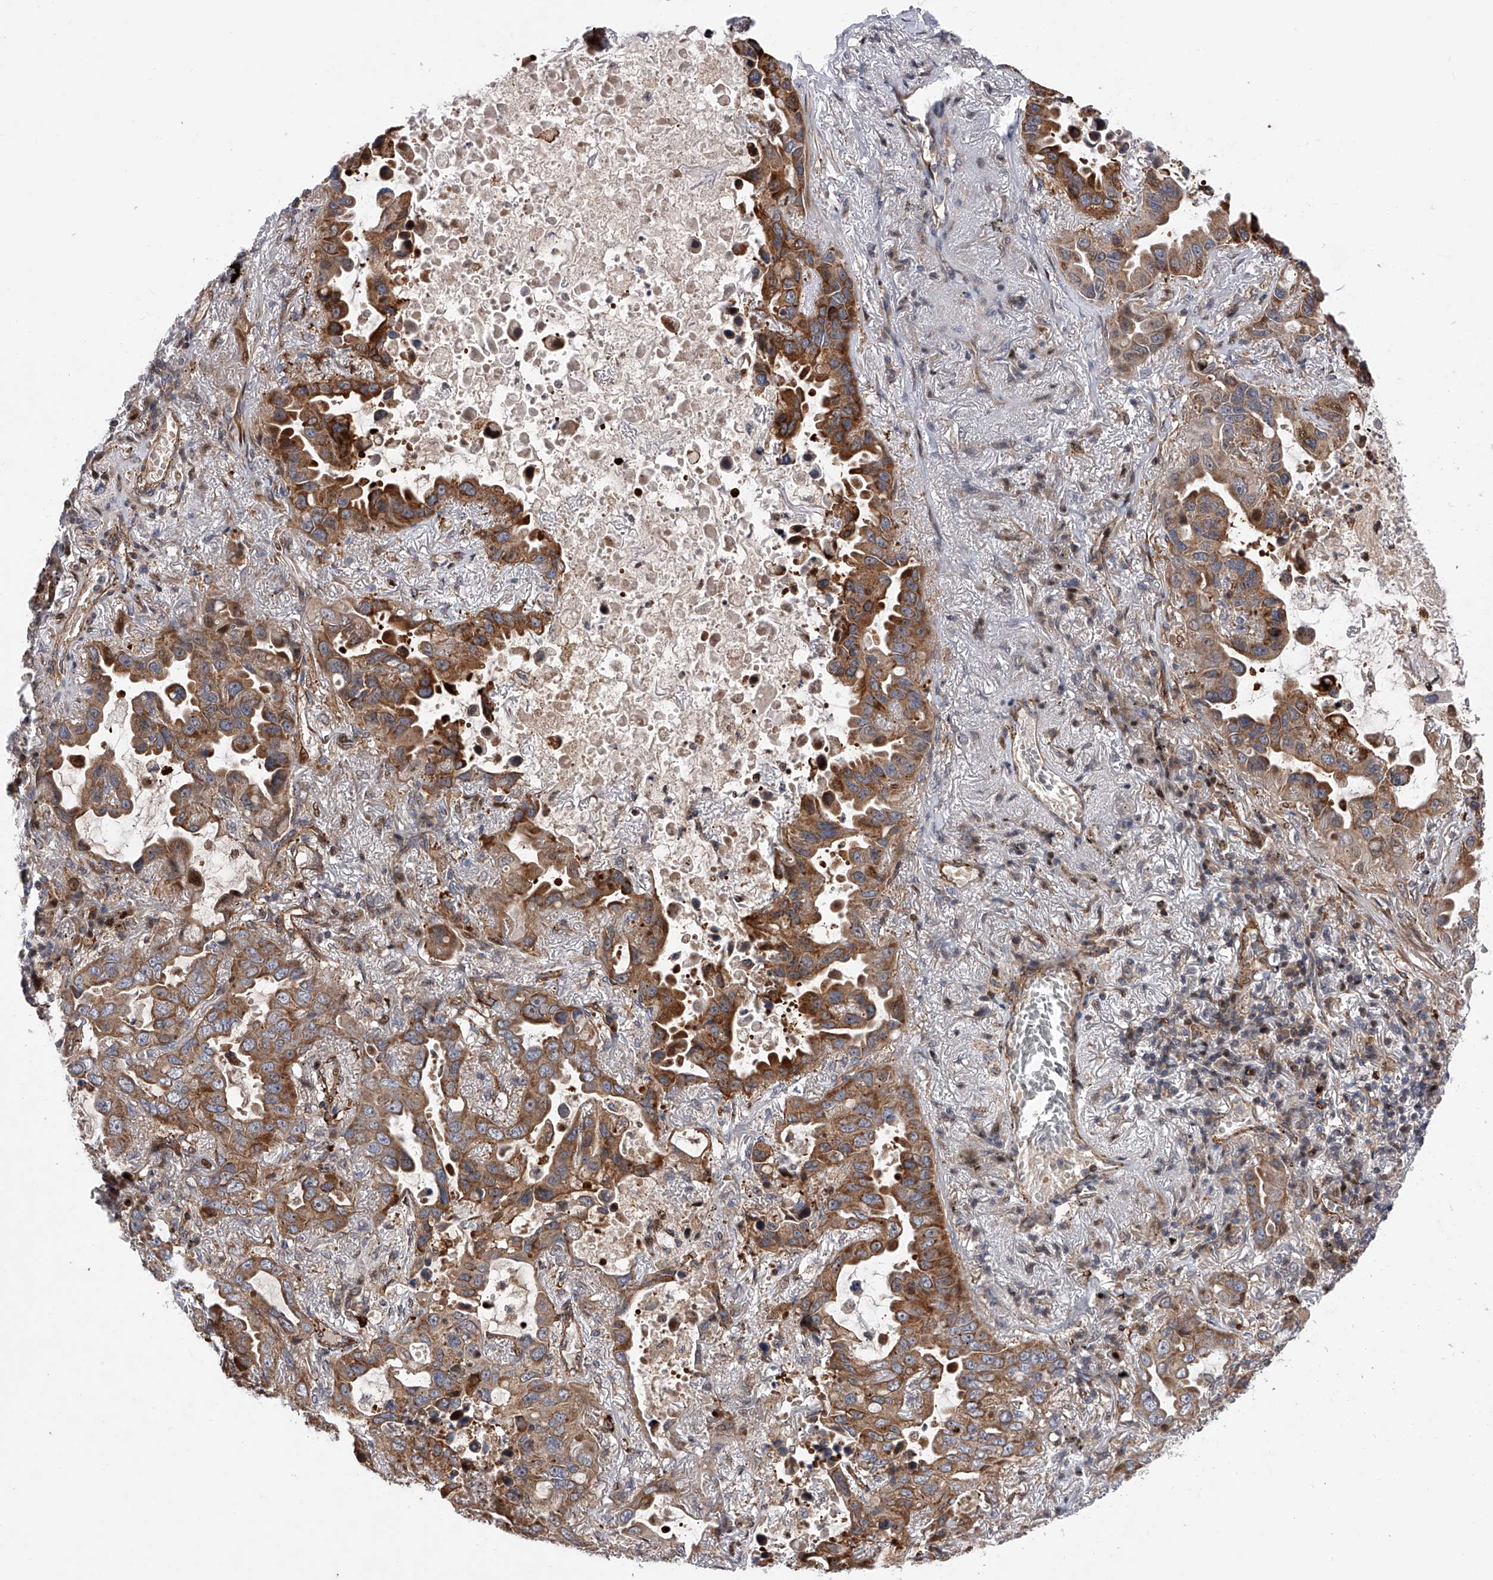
{"staining": {"intensity": "moderate", "quantity": ">75%", "location": "cytoplasmic/membranous"}, "tissue": "lung cancer", "cell_type": "Tumor cells", "image_type": "cancer", "snomed": [{"axis": "morphology", "description": "Adenocarcinoma, NOS"}, {"axis": "topography", "description": "Lung"}], "caption": "The photomicrograph reveals immunohistochemical staining of lung adenocarcinoma. There is moderate cytoplasmic/membranous expression is appreciated in about >75% of tumor cells.", "gene": "PDSS2", "patient": {"sex": "male", "age": 64}}